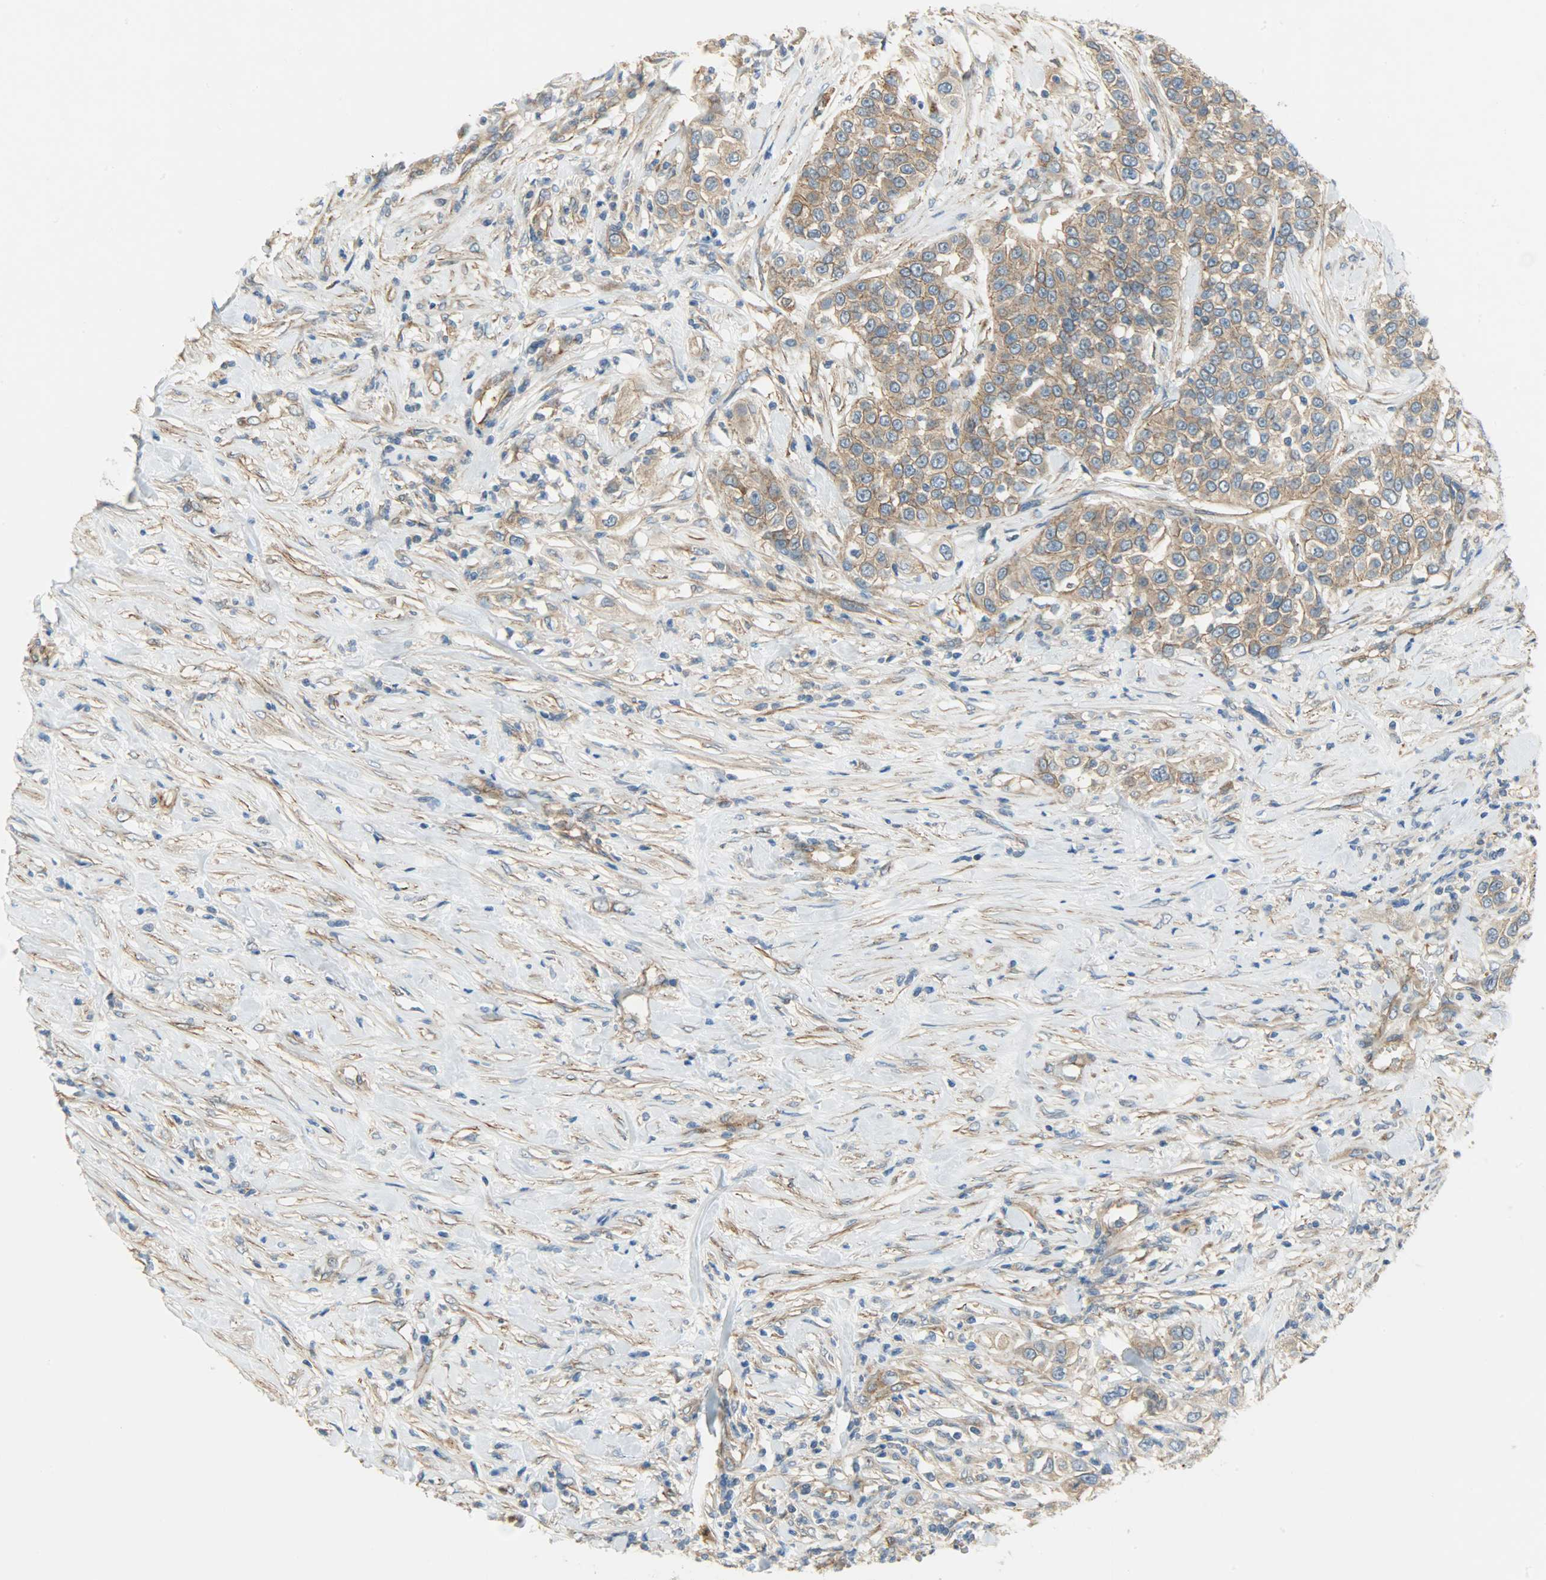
{"staining": {"intensity": "moderate", "quantity": ">75%", "location": "cytoplasmic/membranous"}, "tissue": "urothelial cancer", "cell_type": "Tumor cells", "image_type": "cancer", "snomed": [{"axis": "morphology", "description": "Urothelial carcinoma, High grade"}, {"axis": "topography", "description": "Urinary bladder"}], "caption": "High-grade urothelial carcinoma stained with DAB (3,3'-diaminobenzidine) IHC reveals medium levels of moderate cytoplasmic/membranous positivity in approximately >75% of tumor cells.", "gene": "KIAA1217", "patient": {"sex": "female", "age": 80}}